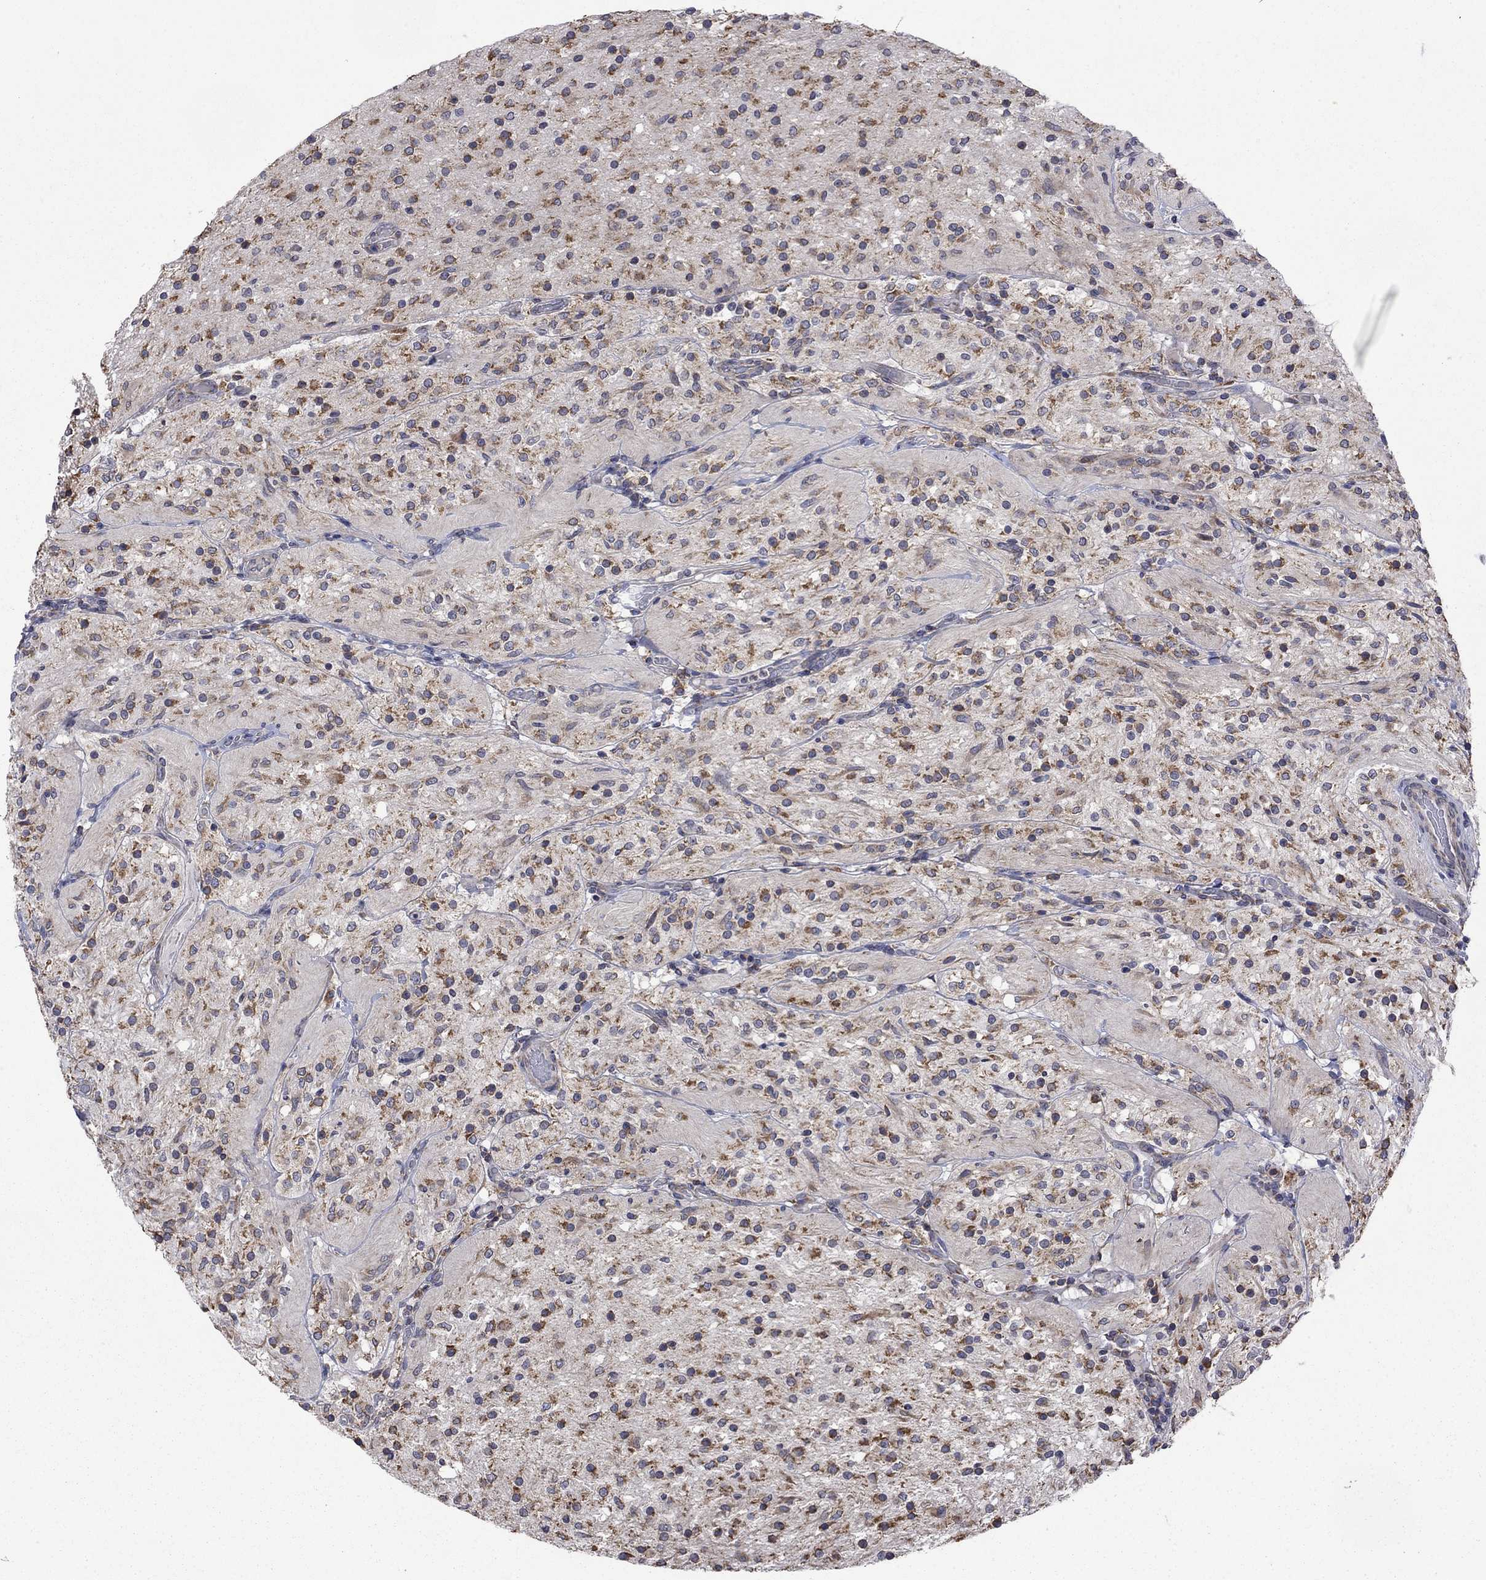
{"staining": {"intensity": "moderate", "quantity": ">75%", "location": "cytoplasmic/membranous"}, "tissue": "glioma", "cell_type": "Tumor cells", "image_type": "cancer", "snomed": [{"axis": "morphology", "description": "Glioma, malignant, Low grade"}, {"axis": "topography", "description": "Brain"}], "caption": "A brown stain highlights moderate cytoplasmic/membranous positivity of a protein in human malignant low-grade glioma tumor cells.", "gene": "FURIN", "patient": {"sex": "male", "age": 3}}